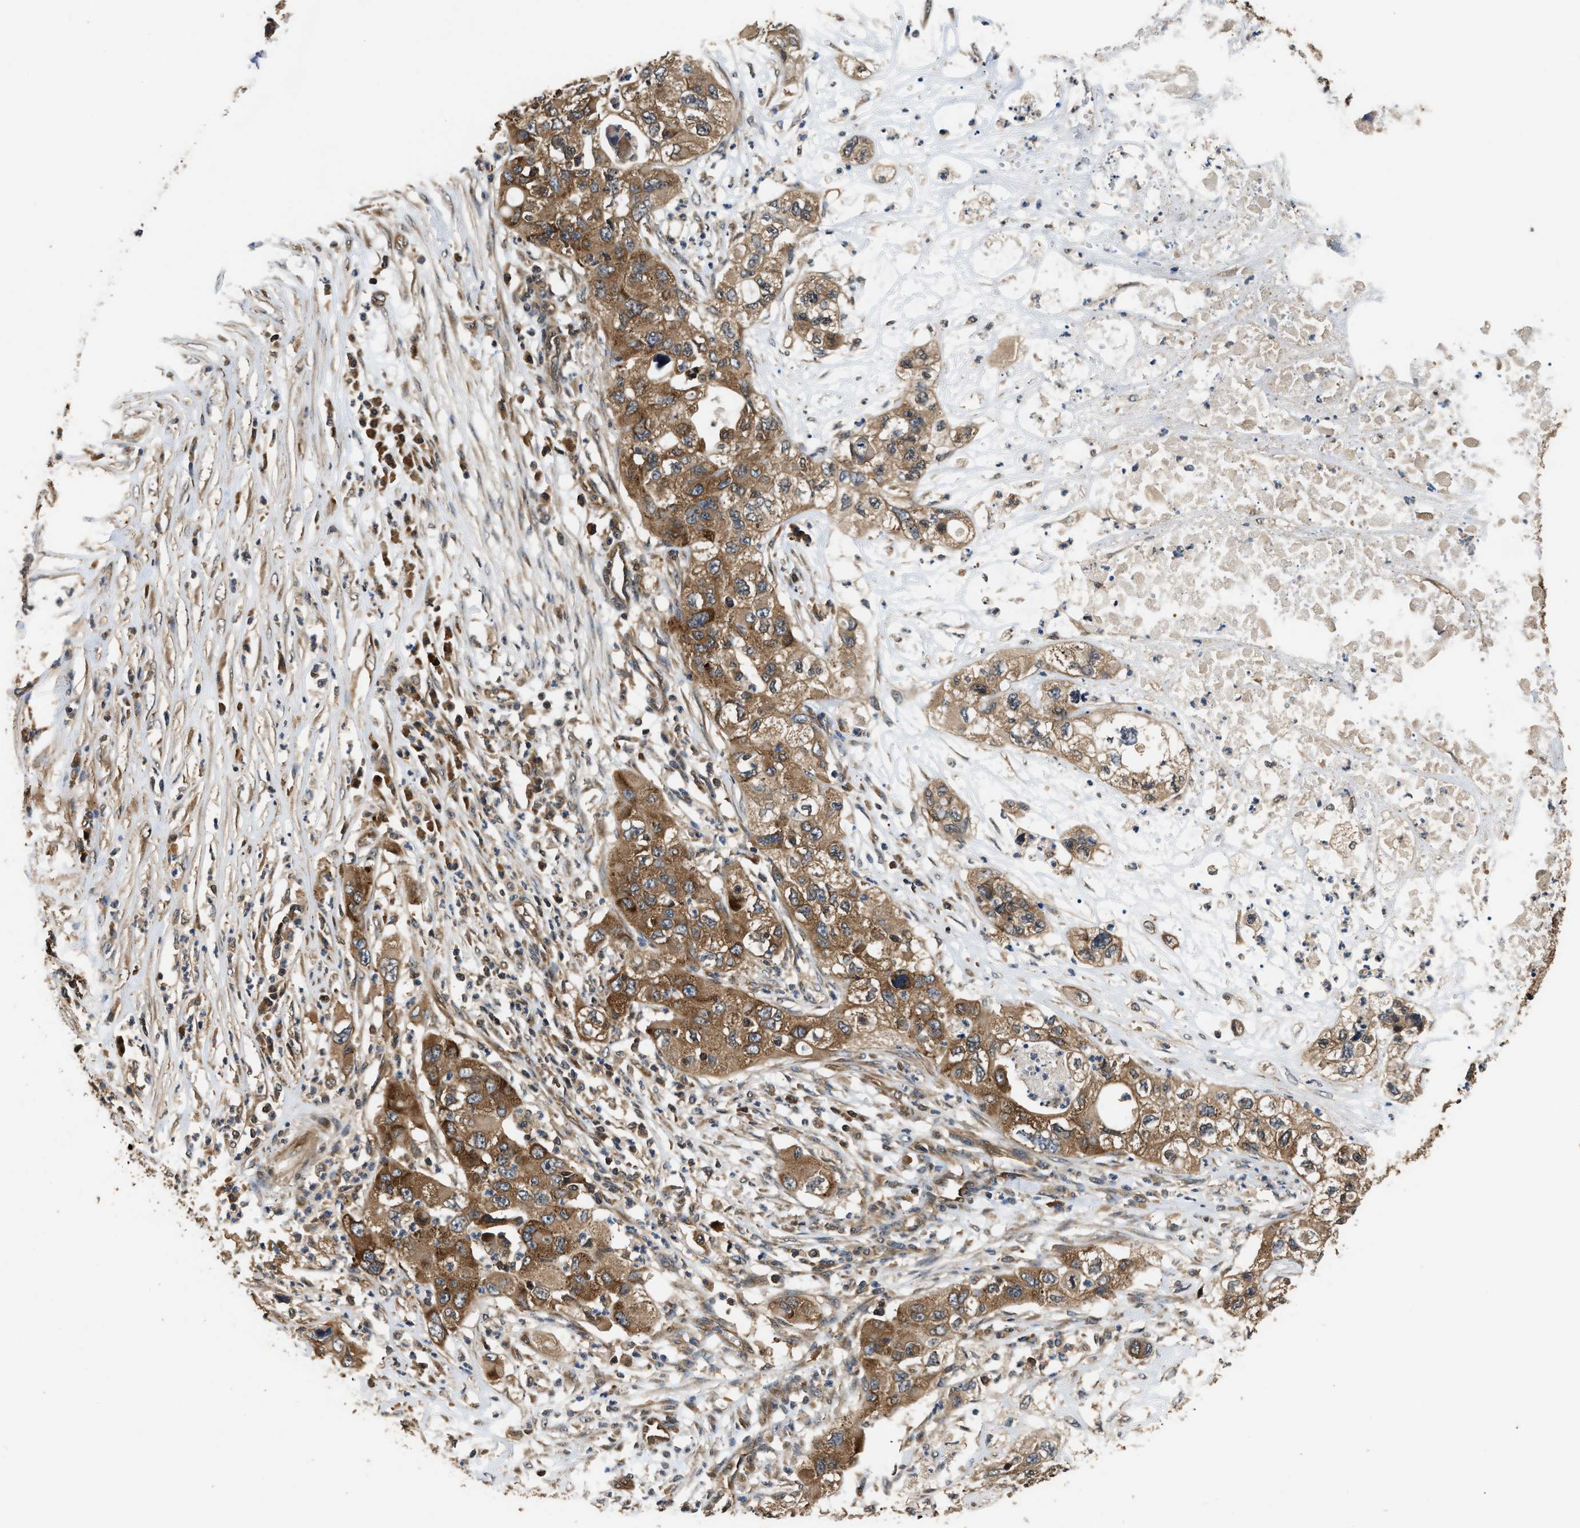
{"staining": {"intensity": "moderate", "quantity": ">75%", "location": "cytoplasmic/membranous"}, "tissue": "pancreatic cancer", "cell_type": "Tumor cells", "image_type": "cancer", "snomed": [{"axis": "morphology", "description": "Adenocarcinoma, NOS"}, {"axis": "topography", "description": "Pancreas"}], "caption": "Pancreatic adenocarcinoma stained with immunohistochemistry (IHC) shows moderate cytoplasmic/membranous positivity in approximately >75% of tumor cells.", "gene": "DNAJC2", "patient": {"sex": "female", "age": 78}}